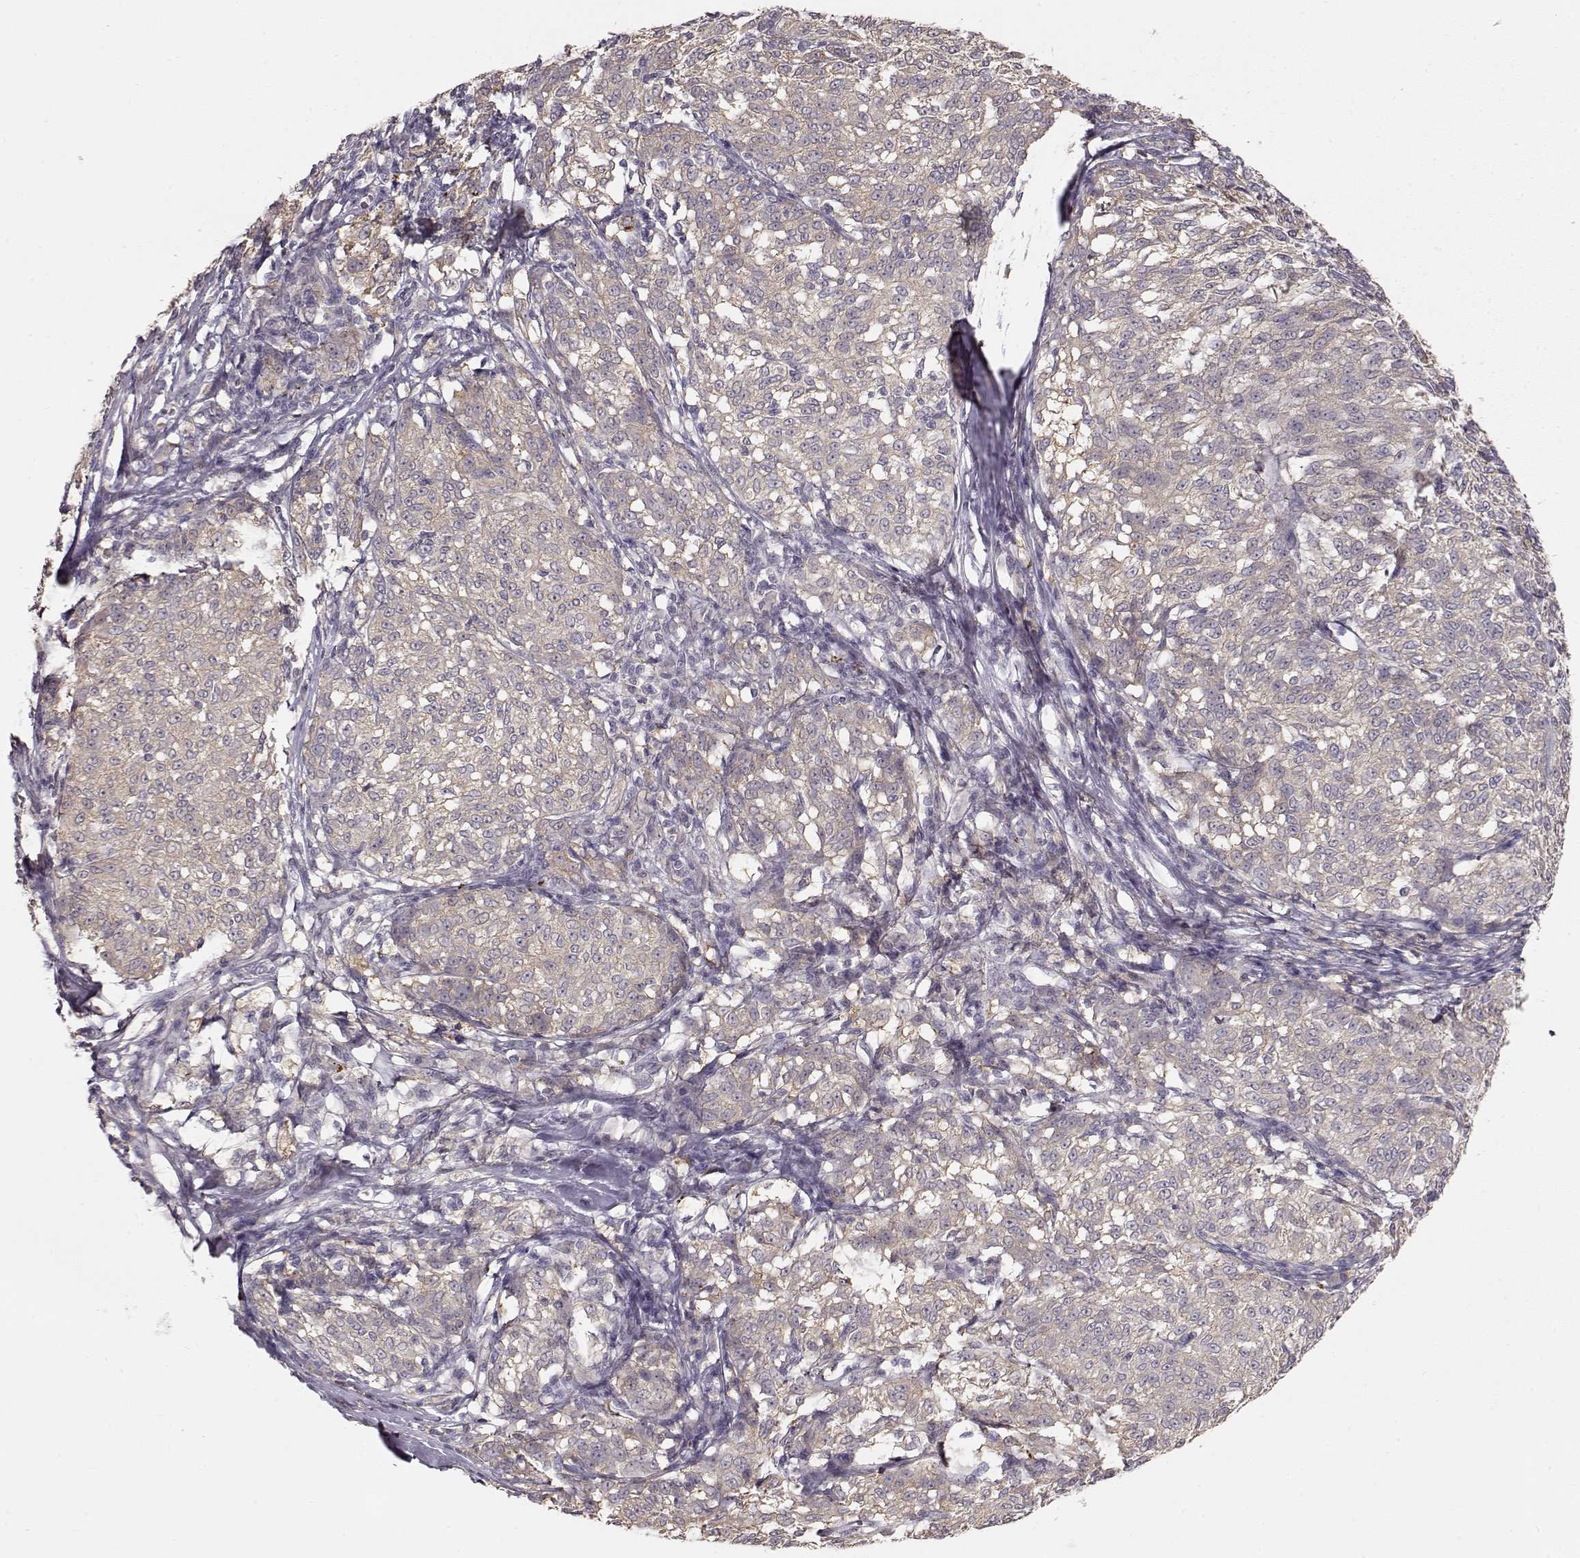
{"staining": {"intensity": "weak", "quantity": "25%-75%", "location": "cytoplasmic/membranous"}, "tissue": "melanoma", "cell_type": "Tumor cells", "image_type": "cancer", "snomed": [{"axis": "morphology", "description": "Malignant melanoma, NOS"}, {"axis": "topography", "description": "Skin"}], "caption": "High-magnification brightfield microscopy of melanoma stained with DAB (brown) and counterstained with hematoxylin (blue). tumor cells exhibit weak cytoplasmic/membranous staining is appreciated in approximately25%-75% of cells. Ihc stains the protein of interest in brown and the nuclei are stained blue.", "gene": "ARHGAP8", "patient": {"sex": "female", "age": 72}}